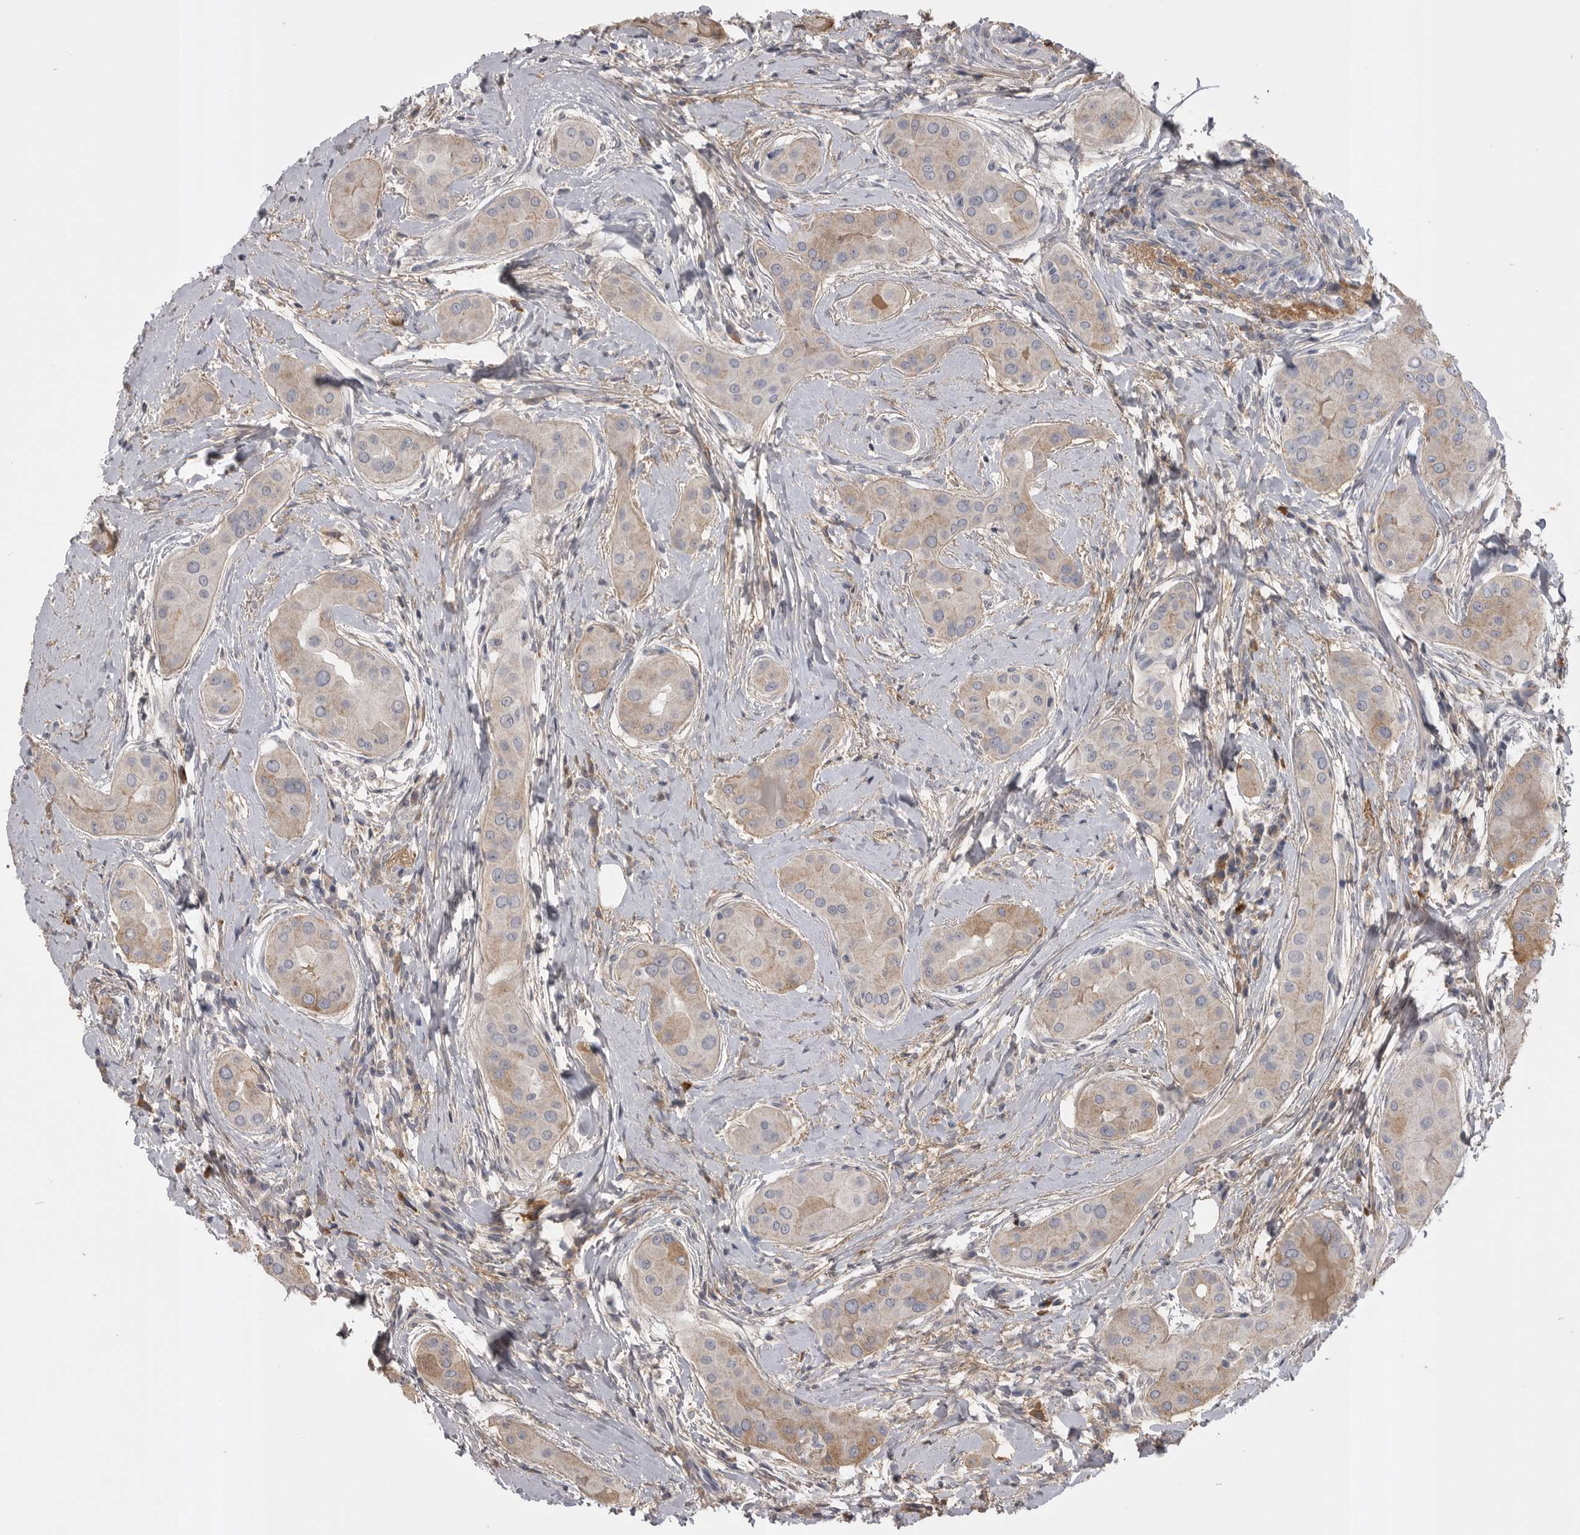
{"staining": {"intensity": "negative", "quantity": "none", "location": "none"}, "tissue": "thyroid cancer", "cell_type": "Tumor cells", "image_type": "cancer", "snomed": [{"axis": "morphology", "description": "Papillary adenocarcinoma, NOS"}, {"axis": "topography", "description": "Thyroid gland"}], "caption": "High magnification brightfield microscopy of thyroid papillary adenocarcinoma stained with DAB (3,3'-diaminobenzidine) (brown) and counterstained with hematoxylin (blue): tumor cells show no significant expression.", "gene": "AHSG", "patient": {"sex": "male", "age": 33}}